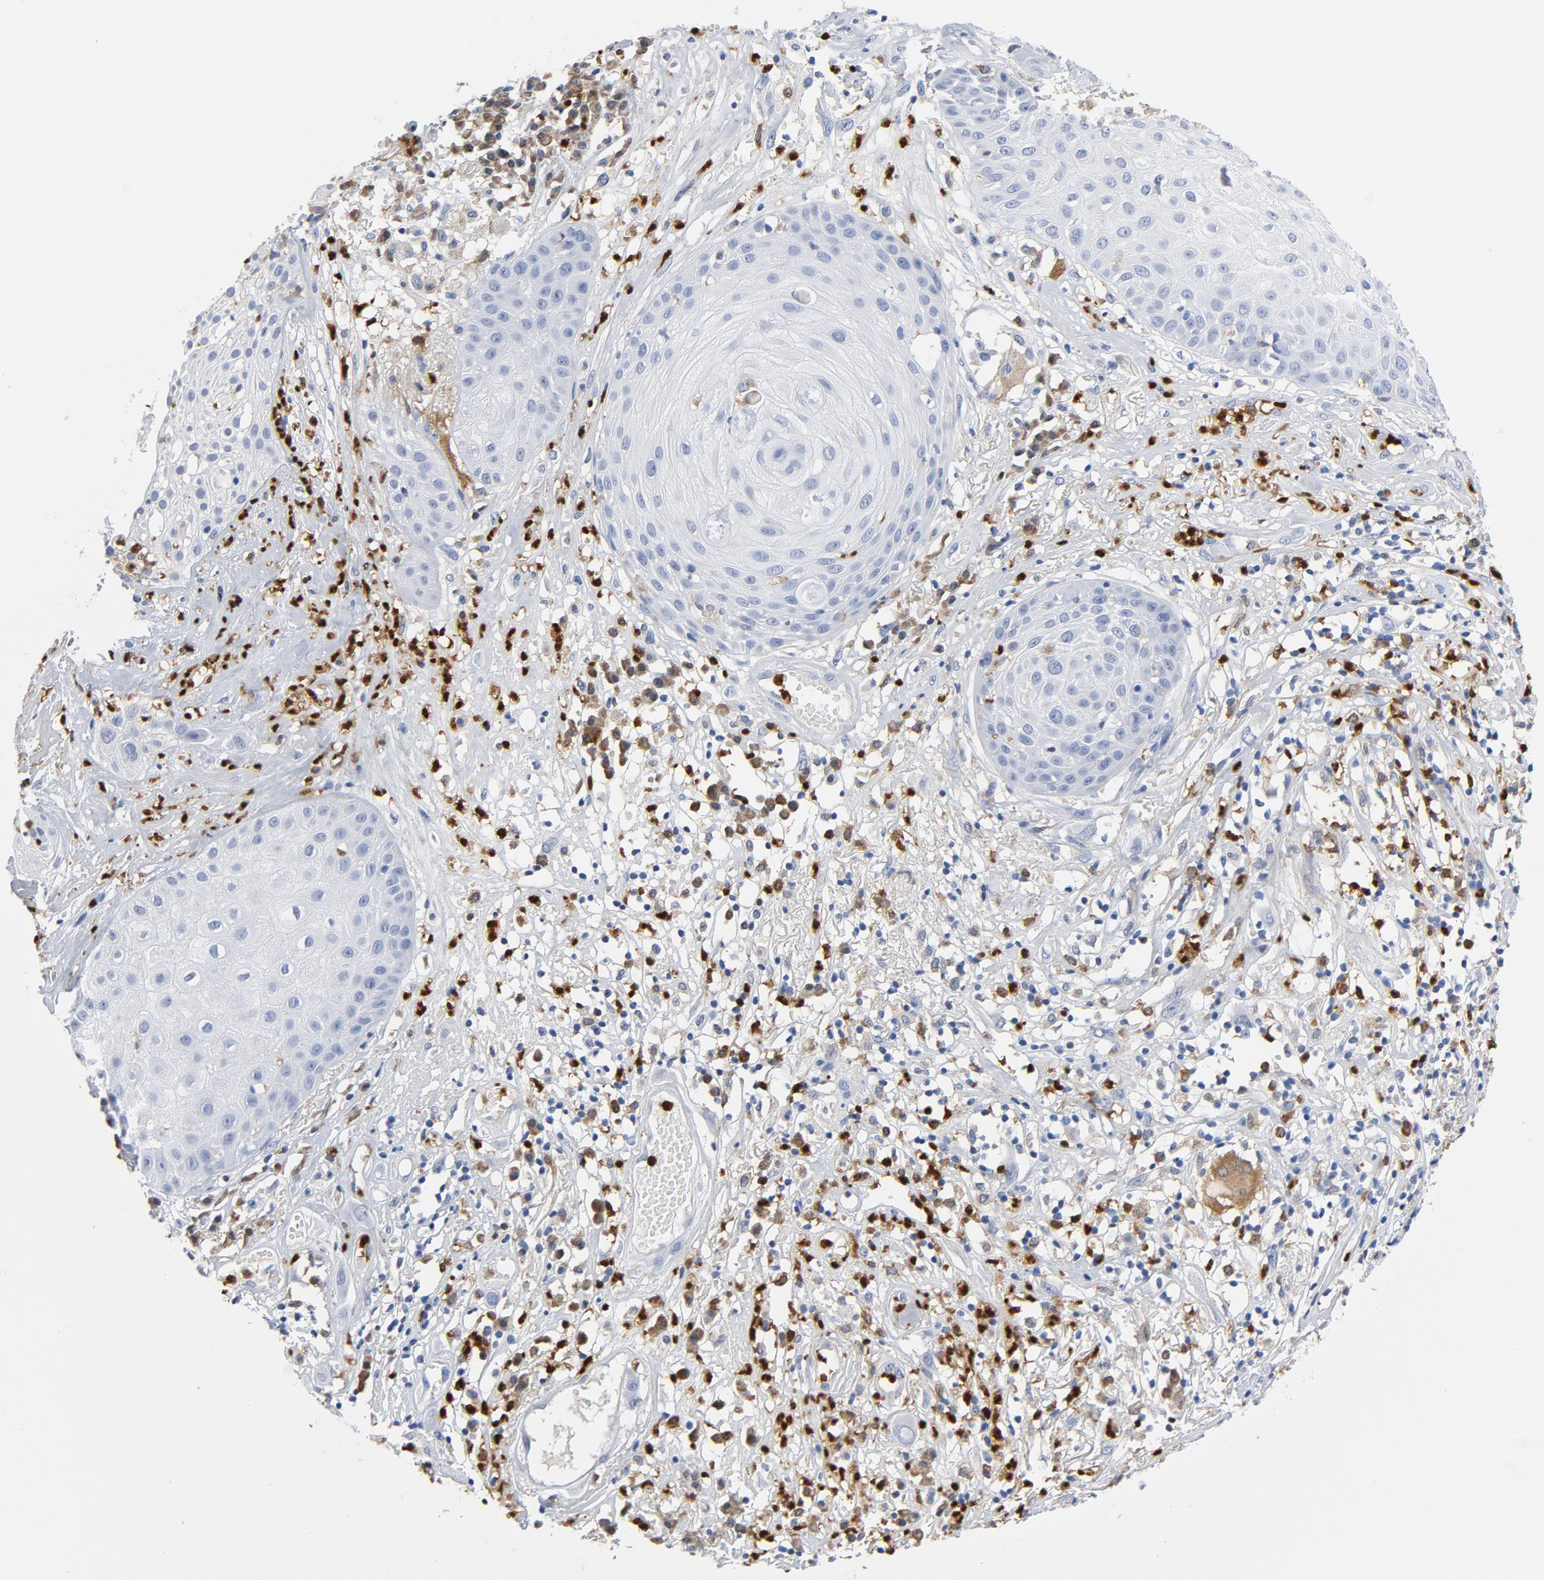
{"staining": {"intensity": "negative", "quantity": "none", "location": "none"}, "tissue": "skin cancer", "cell_type": "Tumor cells", "image_type": "cancer", "snomed": [{"axis": "morphology", "description": "Squamous cell carcinoma, NOS"}, {"axis": "topography", "description": "Skin"}], "caption": "A photomicrograph of human skin cancer (squamous cell carcinoma) is negative for staining in tumor cells.", "gene": "NCF1", "patient": {"sex": "male", "age": 65}}